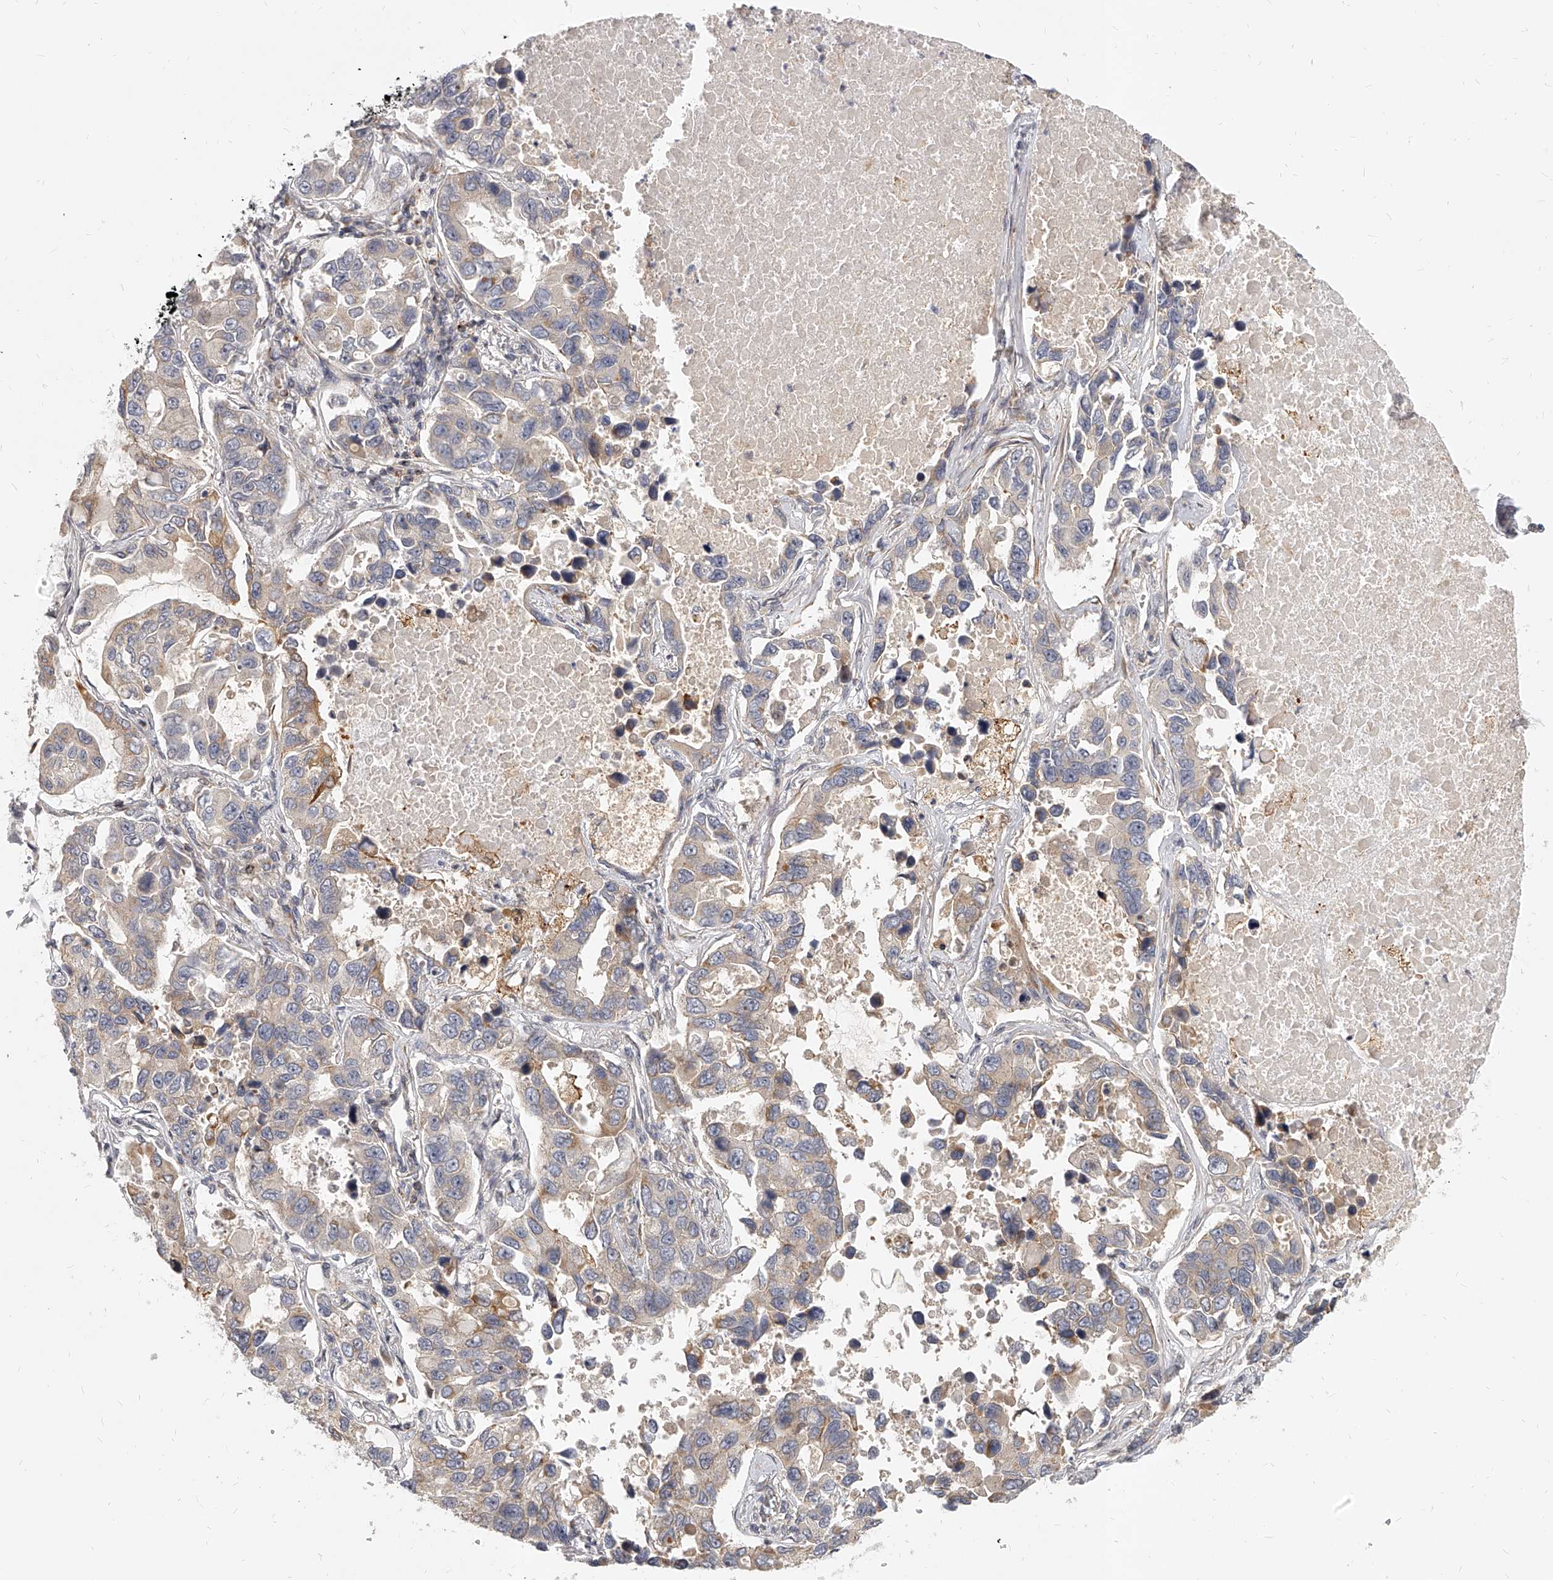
{"staining": {"intensity": "moderate", "quantity": "<25%", "location": "cytoplasmic/membranous"}, "tissue": "lung cancer", "cell_type": "Tumor cells", "image_type": "cancer", "snomed": [{"axis": "morphology", "description": "Adenocarcinoma, NOS"}, {"axis": "topography", "description": "Lung"}], "caption": "A high-resolution photomicrograph shows IHC staining of lung cancer (adenocarcinoma), which demonstrates moderate cytoplasmic/membranous expression in approximately <25% of tumor cells.", "gene": "SLC37A1", "patient": {"sex": "male", "age": 64}}